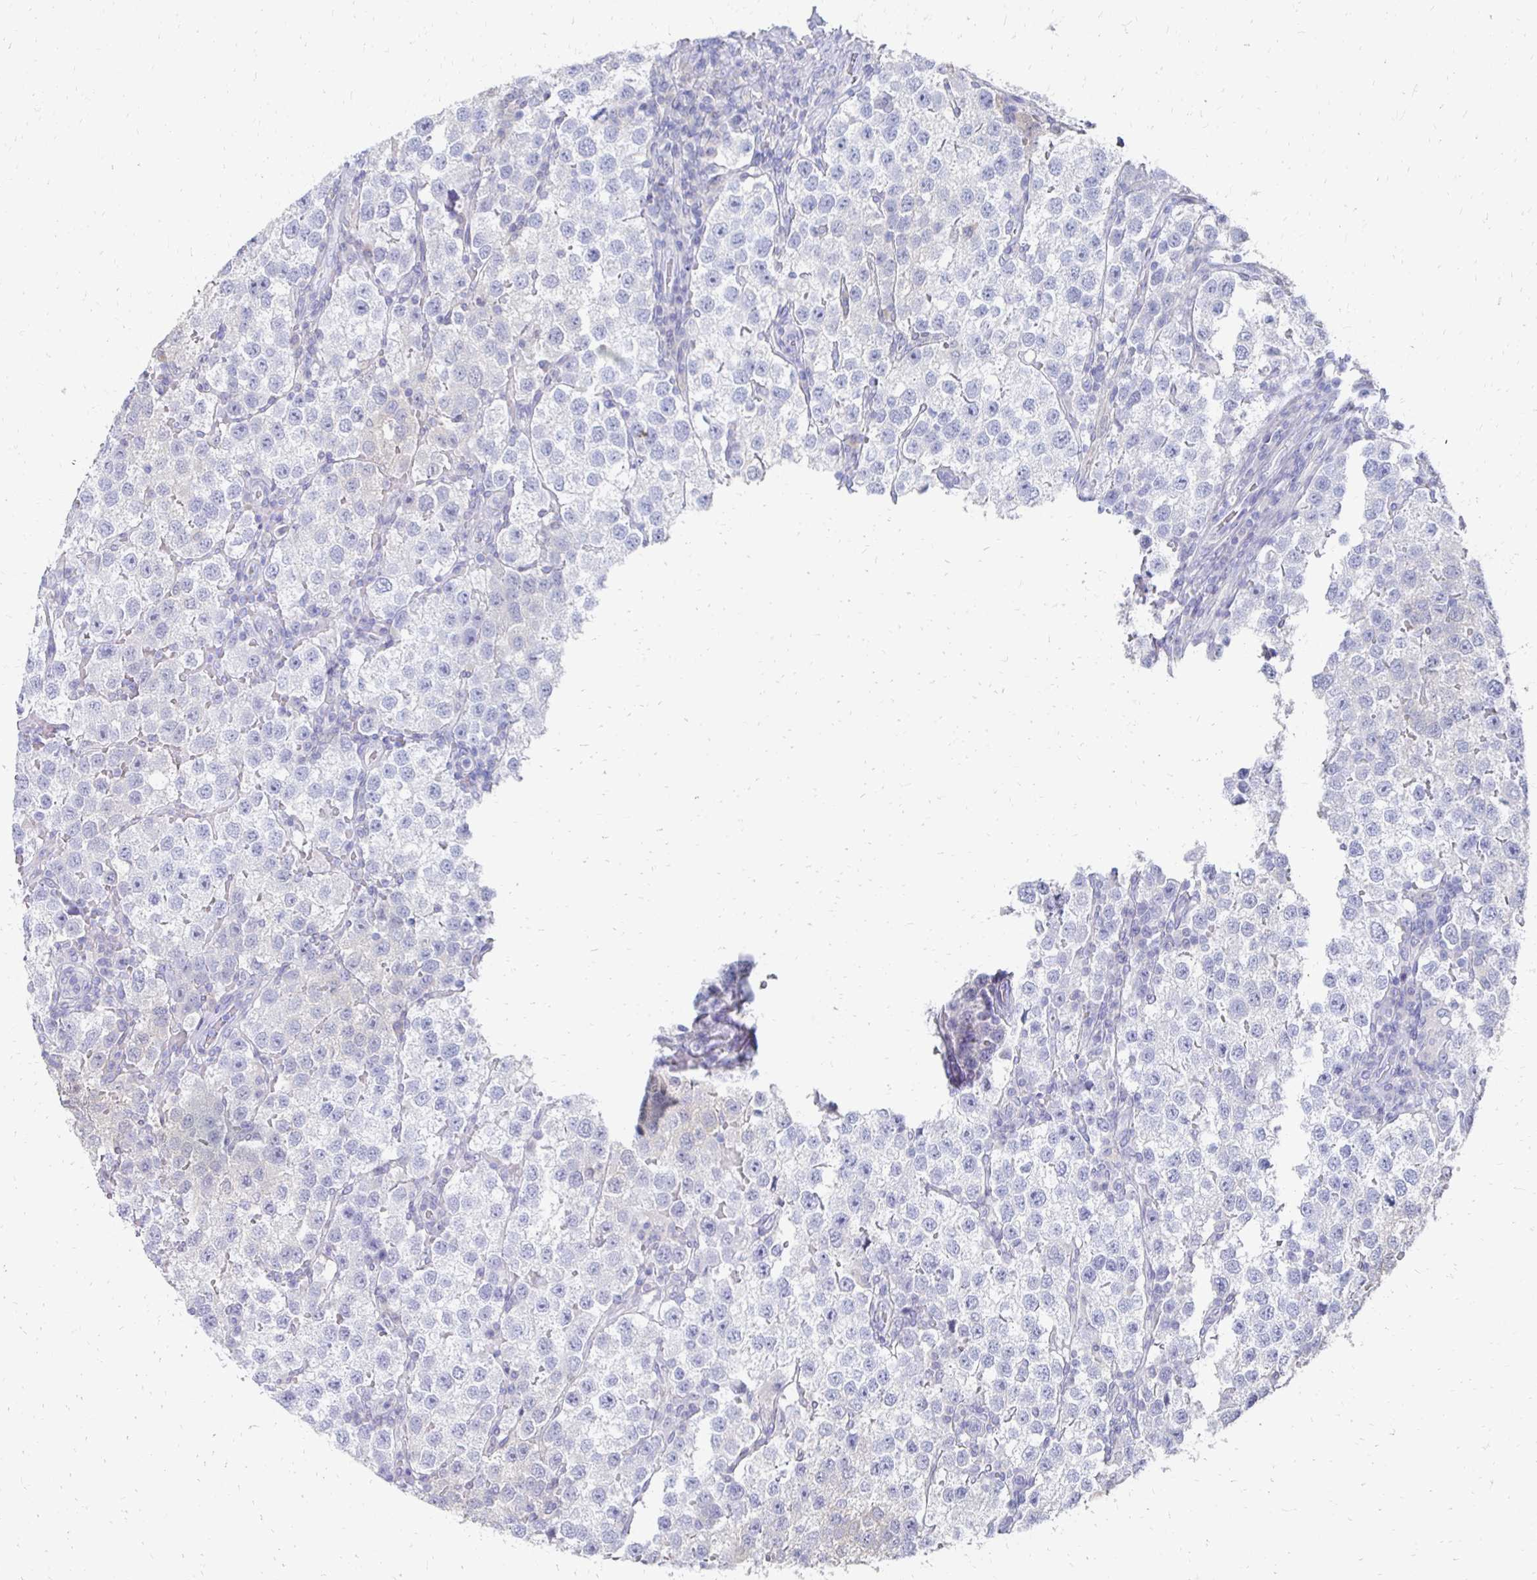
{"staining": {"intensity": "negative", "quantity": "none", "location": "none"}, "tissue": "testis cancer", "cell_type": "Tumor cells", "image_type": "cancer", "snomed": [{"axis": "morphology", "description": "Seminoma, NOS"}, {"axis": "topography", "description": "Testis"}], "caption": "DAB immunohistochemical staining of testis cancer displays no significant staining in tumor cells. Brightfield microscopy of IHC stained with DAB (3,3'-diaminobenzidine) (brown) and hematoxylin (blue), captured at high magnification.", "gene": "SYCP3", "patient": {"sex": "male", "age": 37}}